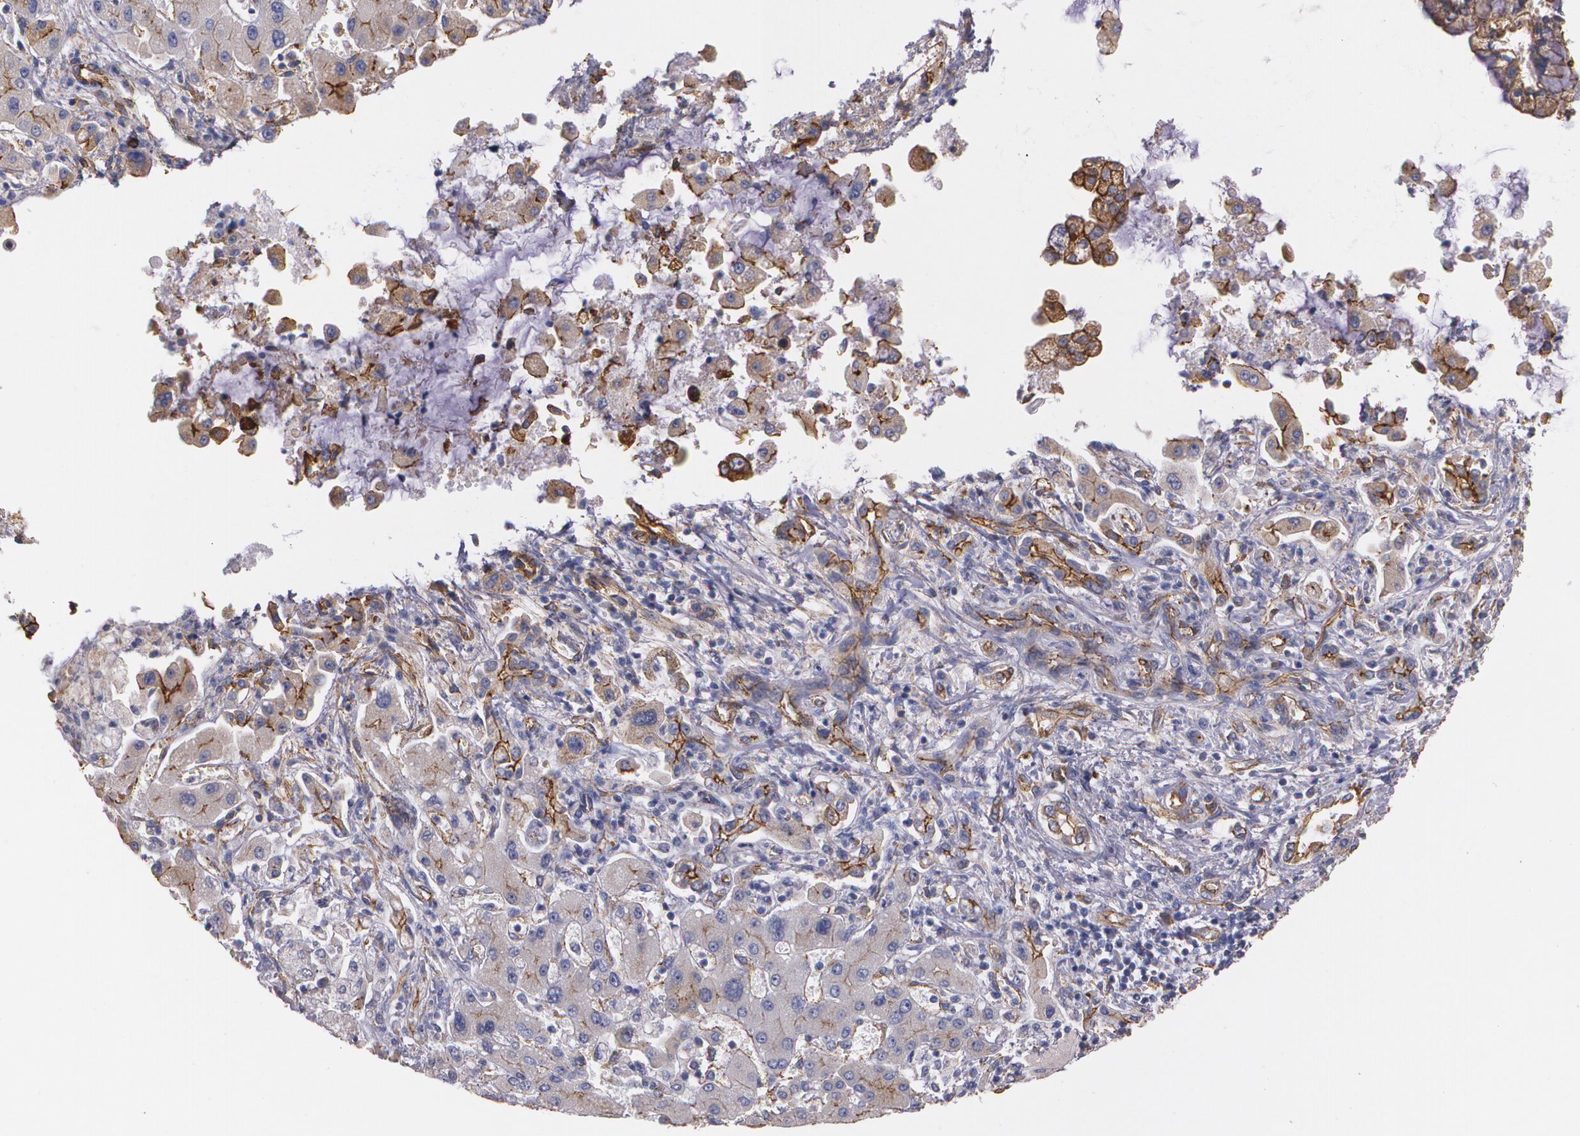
{"staining": {"intensity": "weak", "quantity": "25%-75%", "location": "cytoplasmic/membranous"}, "tissue": "liver cancer", "cell_type": "Tumor cells", "image_type": "cancer", "snomed": [{"axis": "morphology", "description": "Cholangiocarcinoma"}, {"axis": "topography", "description": "Liver"}], "caption": "The immunohistochemical stain highlights weak cytoplasmic/membranous positivity in tumor cells of liver cancer tissue.", "gene": "TJP1", "patient": {"sex": "male", "age": 50}}